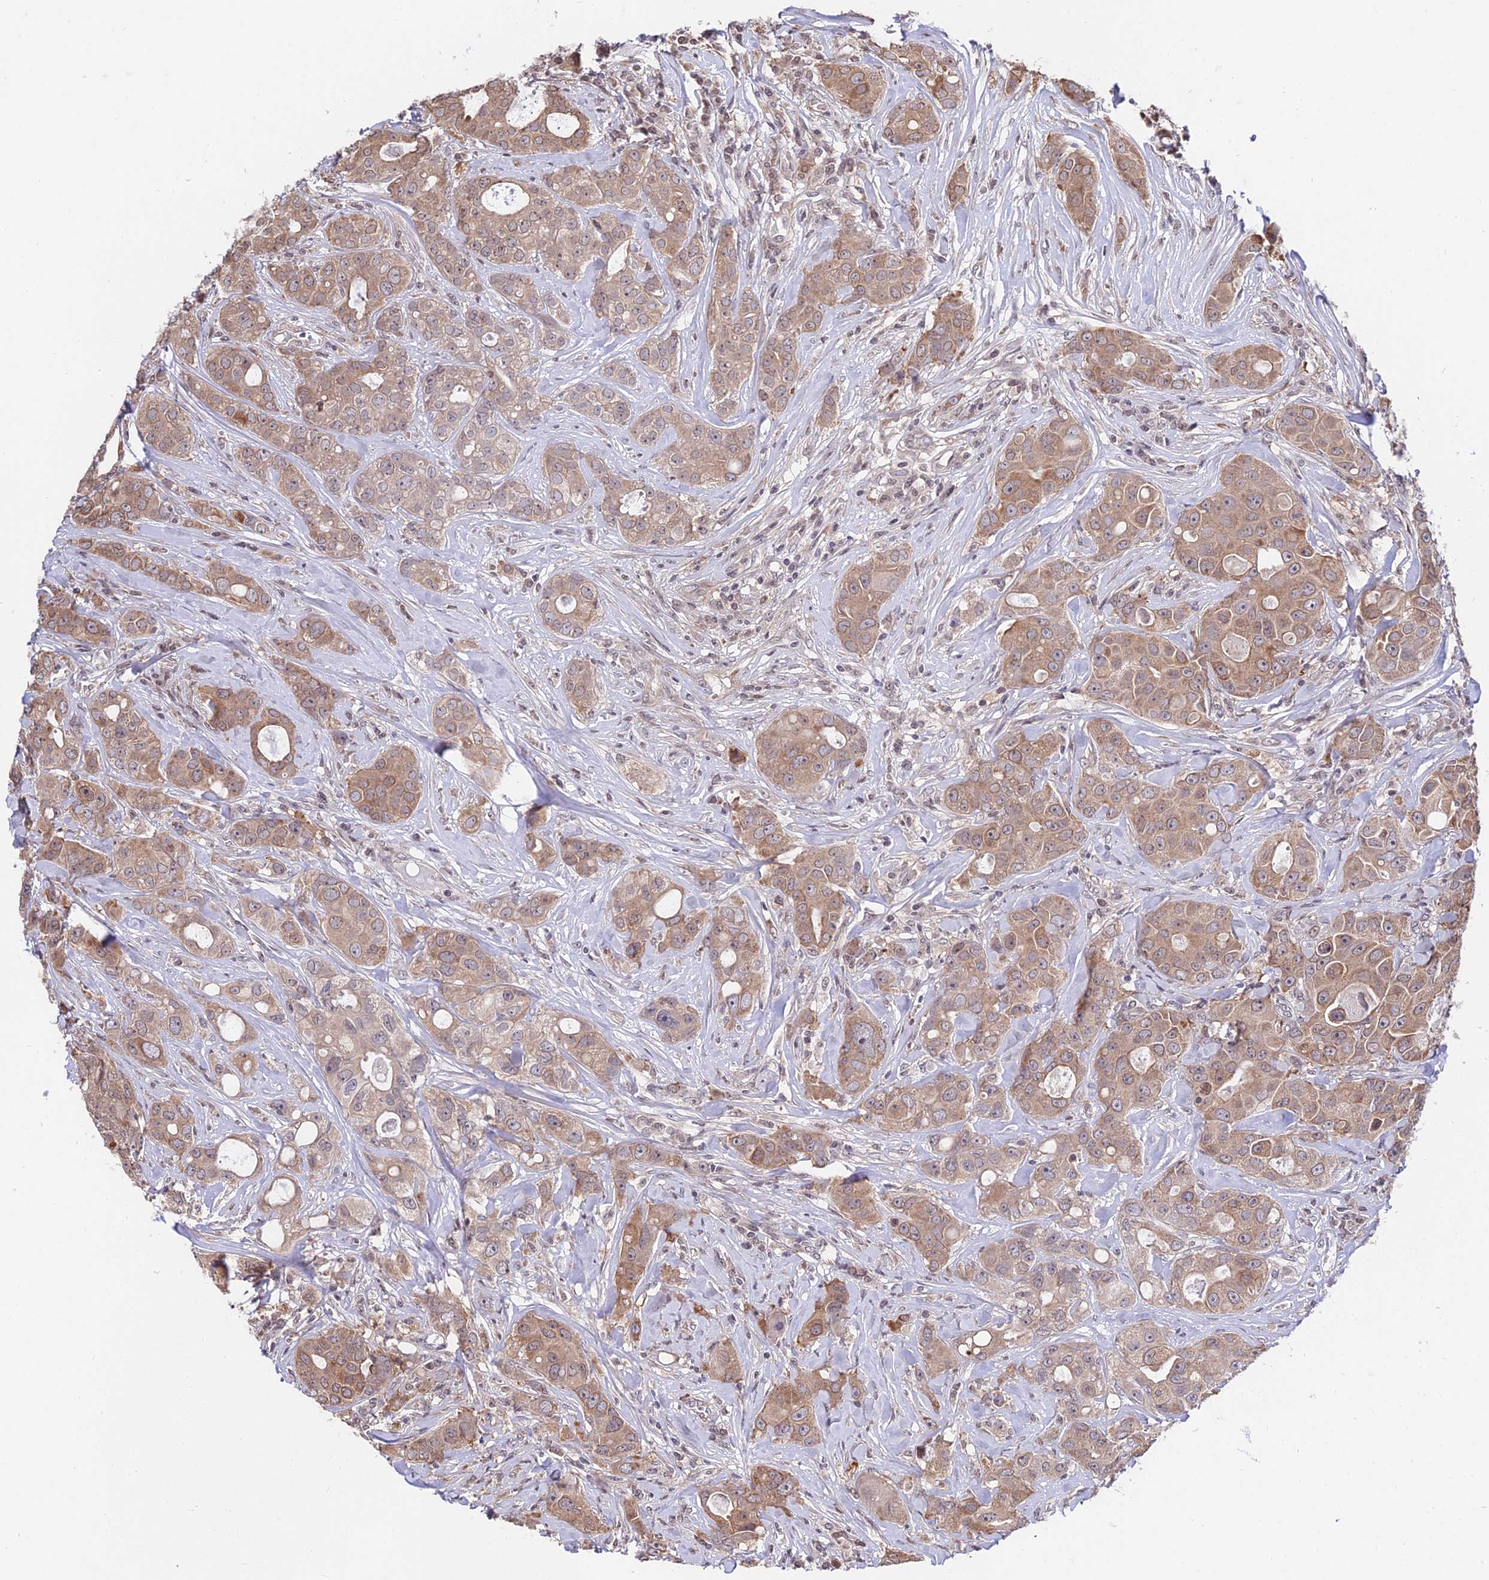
{"staining": {"intensity": "moderate", "quantity": "25%-75%", "location": "cytoplasmic/membranous"}, "tissue": "breast cancer", "cell_type": "Tumor cells", "image_type": "cancer", "snomed": [{"axis": "morphology", "description": "Duct carcinoma"}, {"axis": "topography", "description": "Breast"}], "caption": "Infiltrating ductal carcinoma (breast) was stained to show a protein in brown. There is medium levels of moderate cytoplasmic/membranous staining in approximately 25%-75% of tumor cells.", "gene": "INPP4A", "patient": {"sex": "female", "age": 43}}